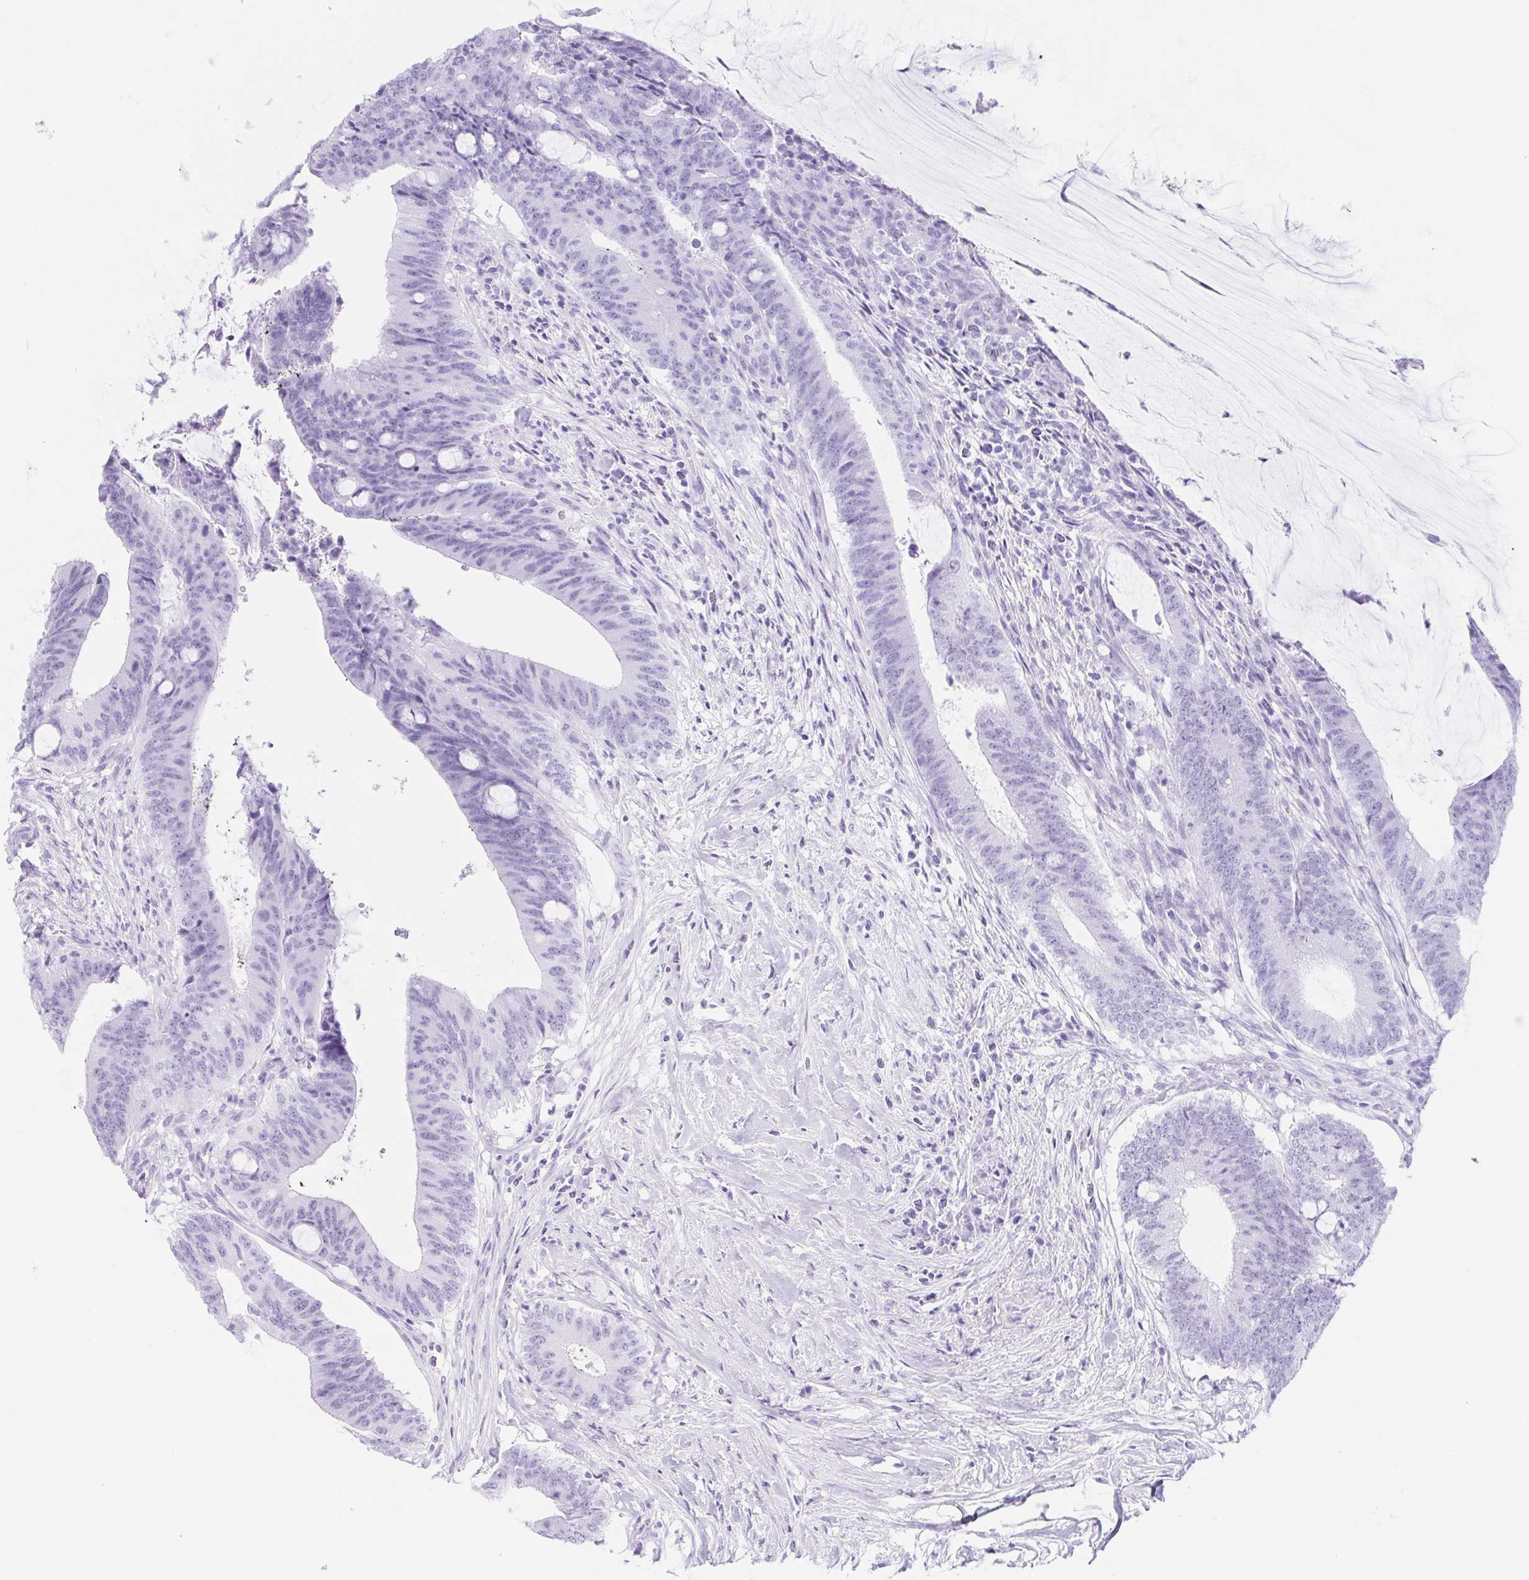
{"staining": {"intensity": "negative", "quantity": "none", "location": "none"}, "tissue": "colorectal cancer", "cell_type": "Tumor cells", "image_type": "cancer", "snomed": [{"axis": "morphology", "description": "Adenocarcinoma, NOS"}, {"axis": "topography", "description": "Colon"}], "caption": "Immunohistochemistry of human adenocarcinoma (colorectal) exhibits no positivity in tumor cells.", "gene": "CAND1", "patient": {"sex": "female", "age": 43}}